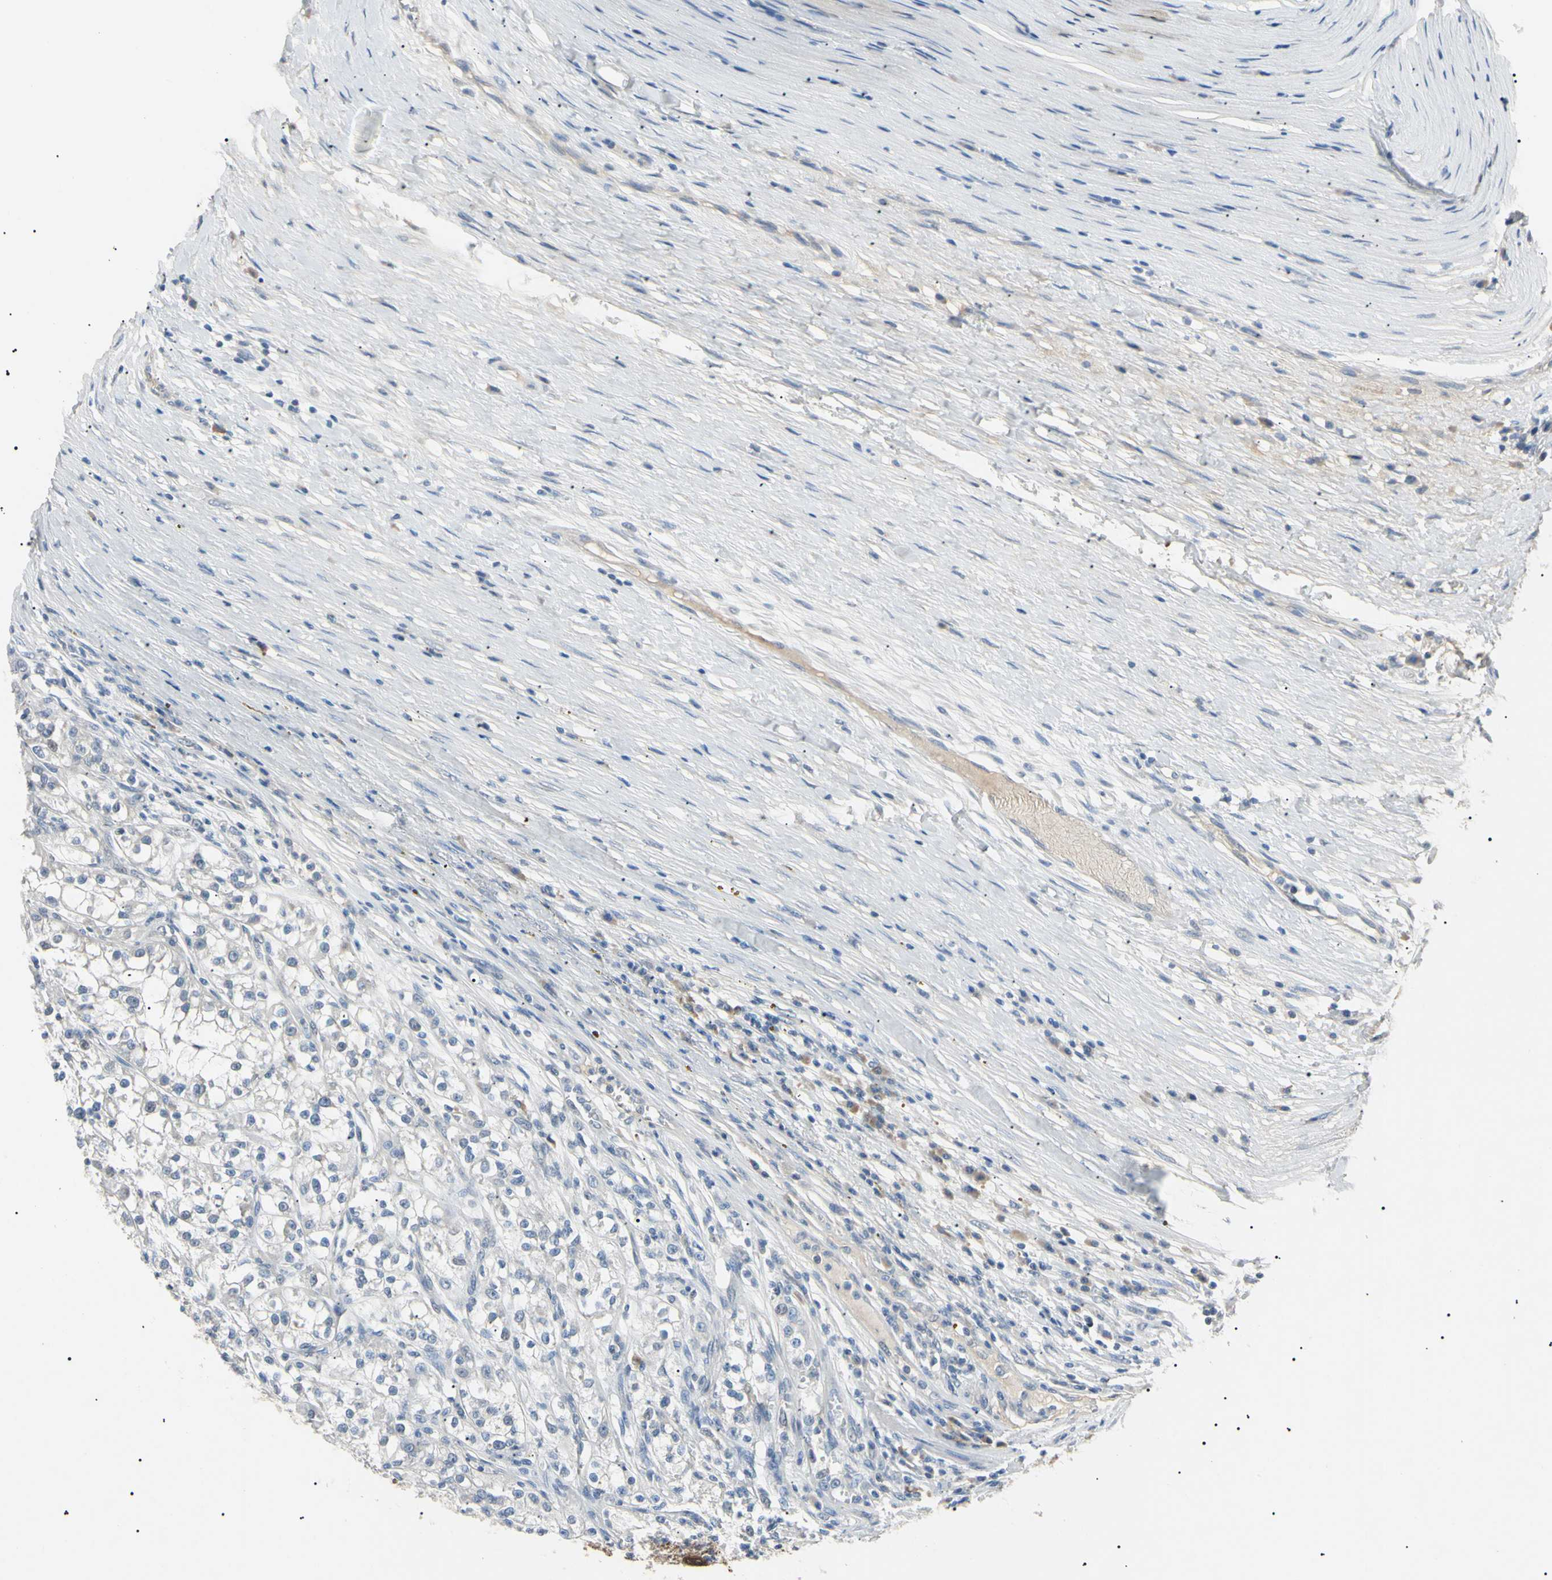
{"staining": {"intensity": "negative", "quantity": "none", "location": "none"}, "tissue": "renal cancer", "cell_type": "Tumor cells", "image_type": "cancer", "snomed": [{"axis": "morphology", "description": "Adenocarcinoma, NOS"}, {"axis": "topography", "description": "Kidney"}], "caption": "The IHC image has no significant positivity in tumor cells of renal adenocarcinoma tissue.", "gene": "CGB3", "patient": {"sex": "female", "age": 52}}